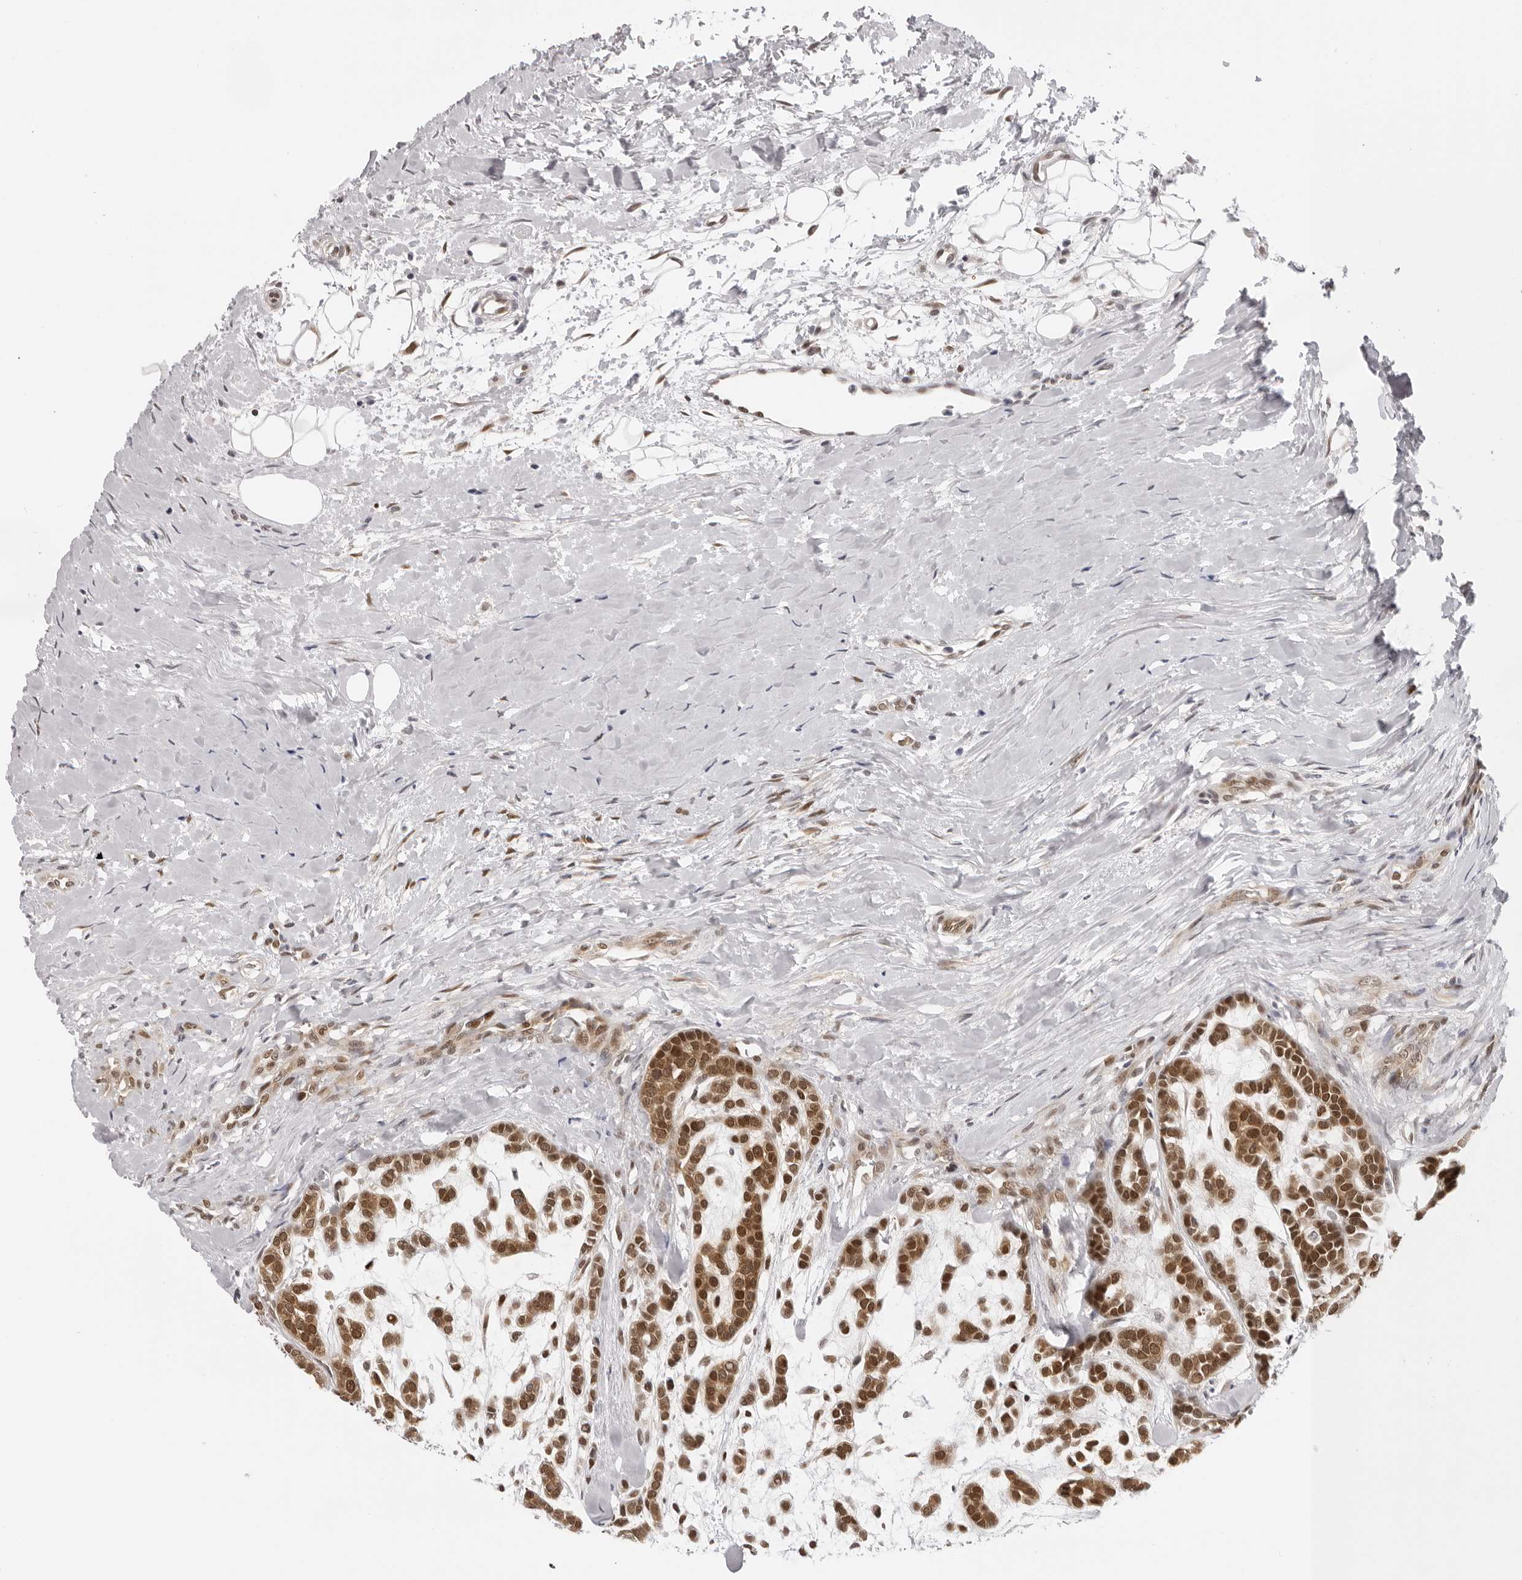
{"staining": {"intensity": "moderate", "quantity": ">75%", "location": "cytoplasmic/membranous,nuclear"}, "tissue": "head and neck cancer", "cell_type": "Tumor cells", "image_type": "cancer", "snomed": [{"axis": "morphology", "description": "Adenocarcinoma, NOS"}, {"axis": "morphology", "description": "Adenoma, NOS"}, {"axis": "topography", "description": "Head-Neck"}], "caption": "Head and neck cancer tissue reveals moderate cytoplasmic/membranous and nuclear staining in about >75% of tumor cells The staining was performed using DAB (3,3'-diaminobenzidine) to visualize the protein expression in brown, while the nuclei were stained in blue with hematoxylin (Magnification: 20x).", "gene": "WDR77", "patient": {"sex": "female", "age": 55}}